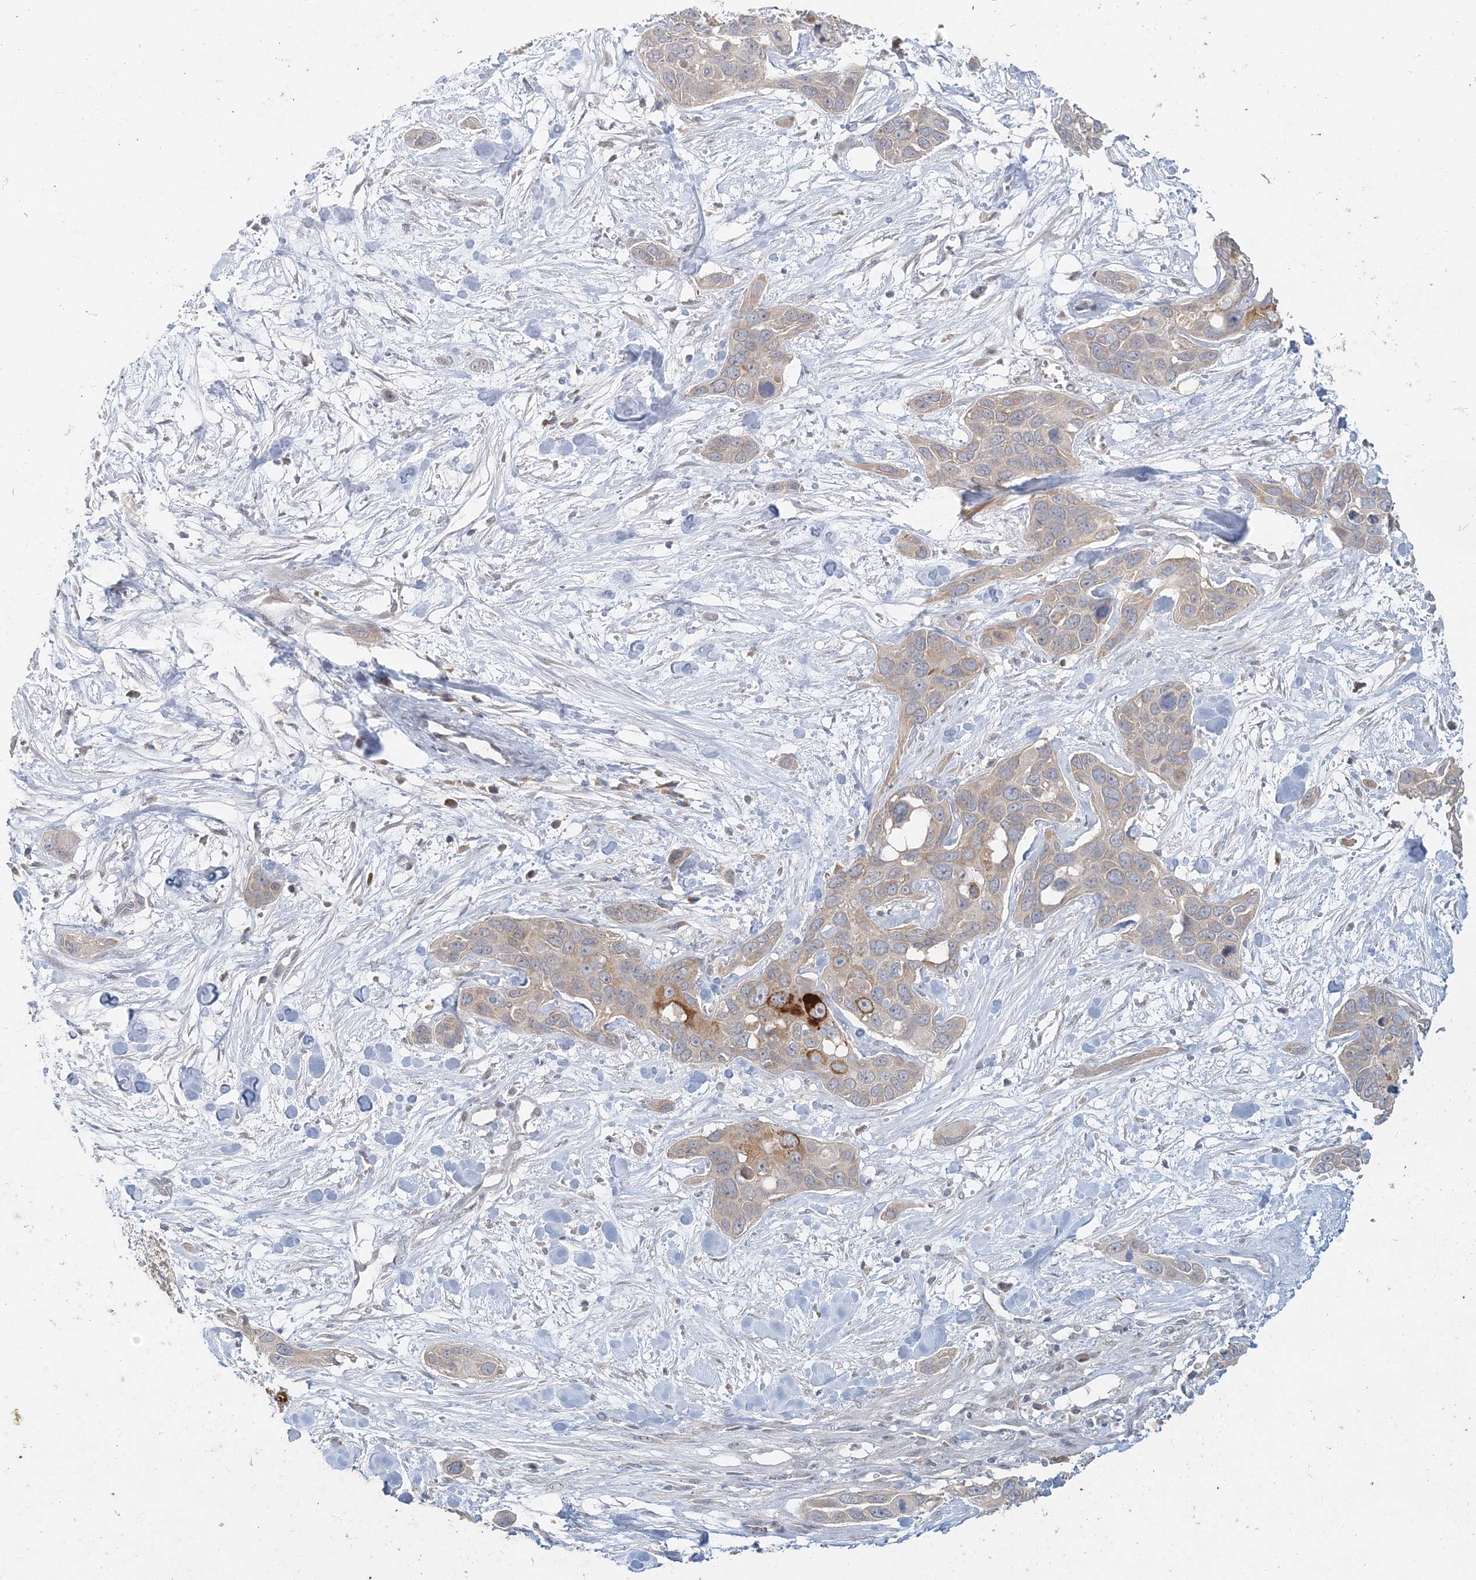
{"staining": {"intensity": "strong", "quantity": "<25%", "location": "cytoplasmic/membranous"}, "tissue": "pancreatic cancer", "cell_type": "Tumor cells", "image_type": "cancer", "snomed": [{"axis": "morphology", "description": "Adenocarcinoma, NOS"}, {"axis": "topography", "description": "Pancreas"}], "caption": "Pancreatic cancer (adenocarcinoma) was stained to show a protein in brown. There is medium levels of strong cytoplasmic/membranous staining in about <25% of tumor cells.", "gene": "RAB14", "patient": {"sex": "female", "age": 60}}